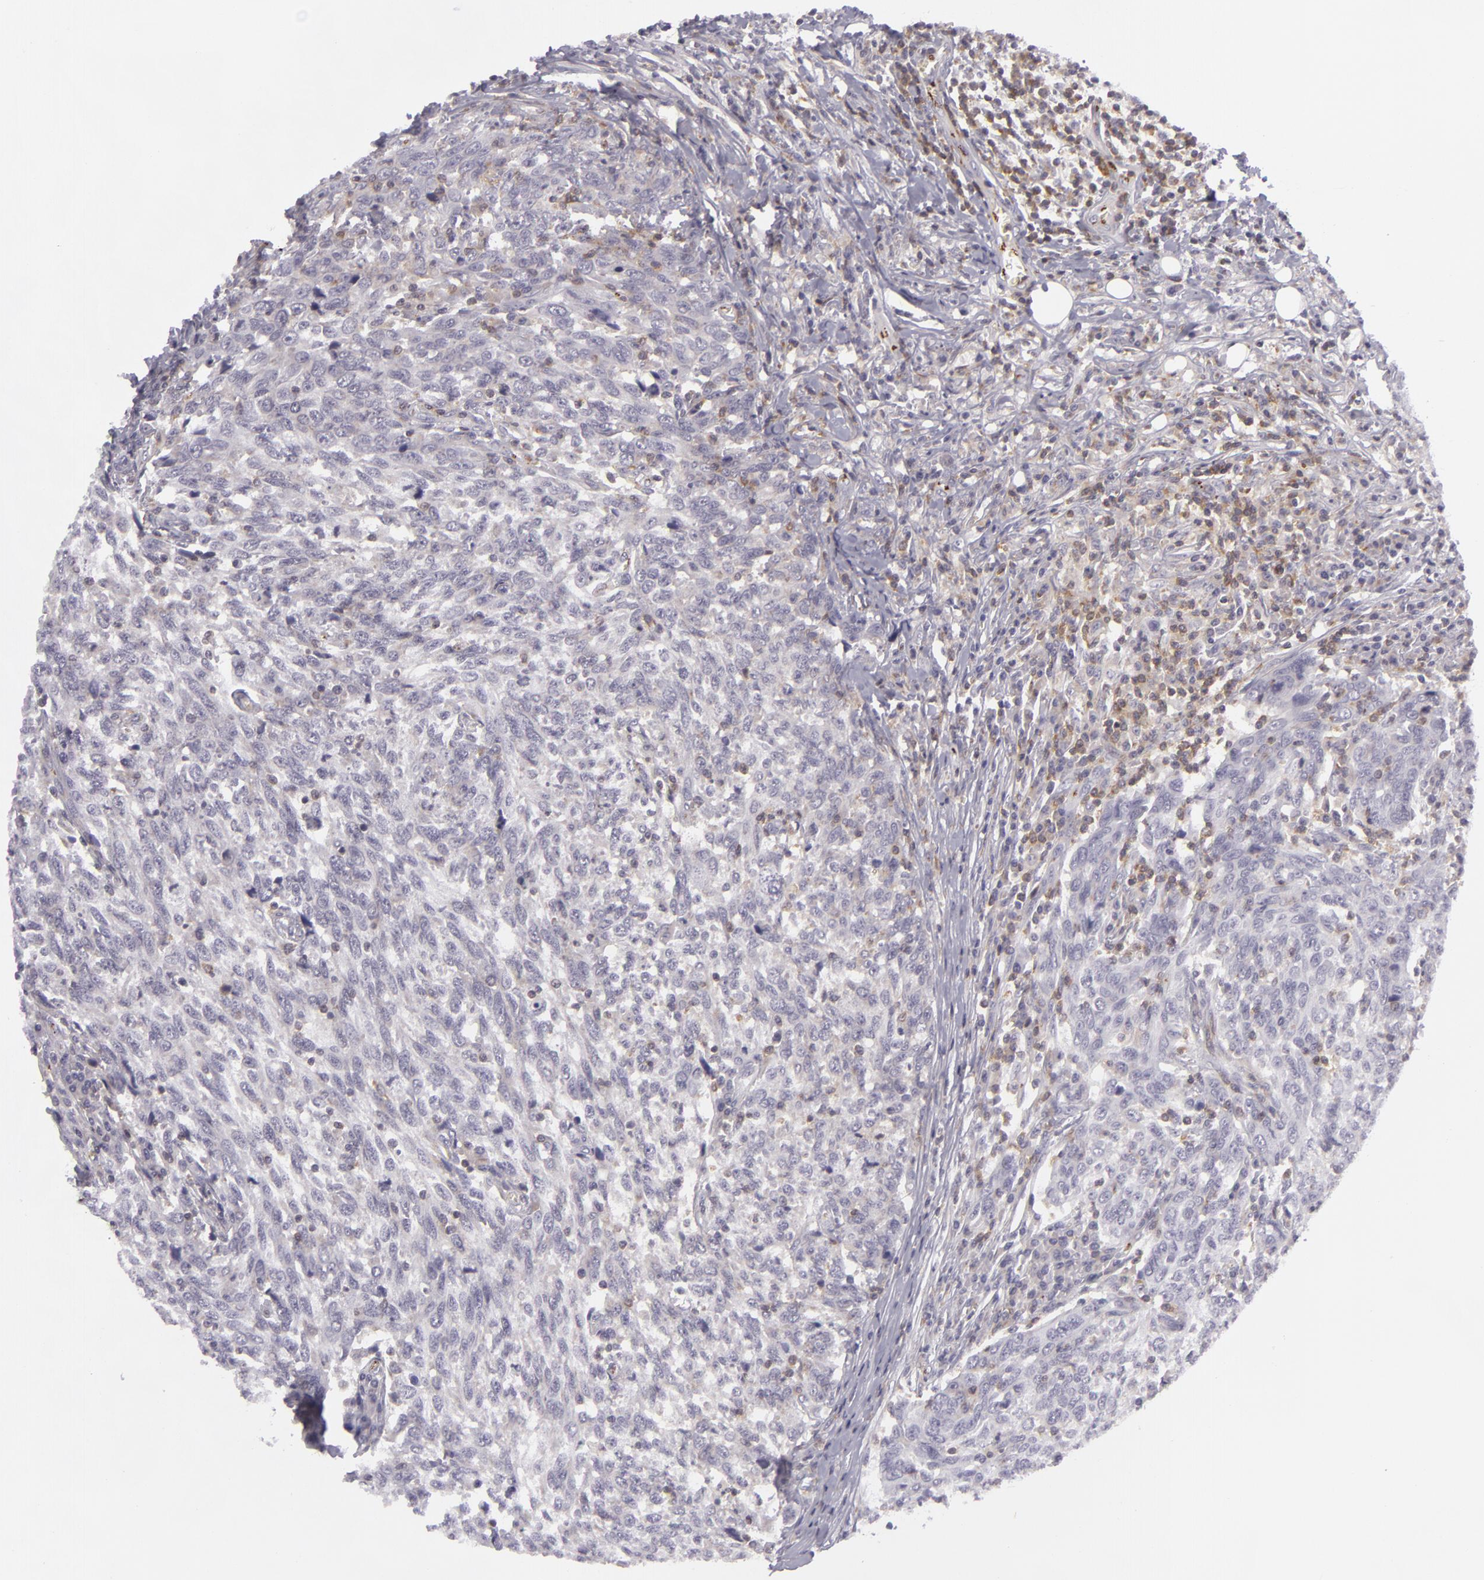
{"staining": {"intensity": "negative", "quantity": "none", "location": "none"}, "tissue": "breast cancer", "cell_type": "Tumor cells", "image_type": "cancer", "snomed": [{"axis": "morphology", "description": "Duct carcinoma"}, {"axis": "topography", "description": "Breast"}], "caption": "The photomicrograph shows no staining of tumor cells in breast cancer. (DAB immunohistochemistry, high magnification).", "gene": "KCNAB2", "patient": {"sex": "female", "age": 50}}